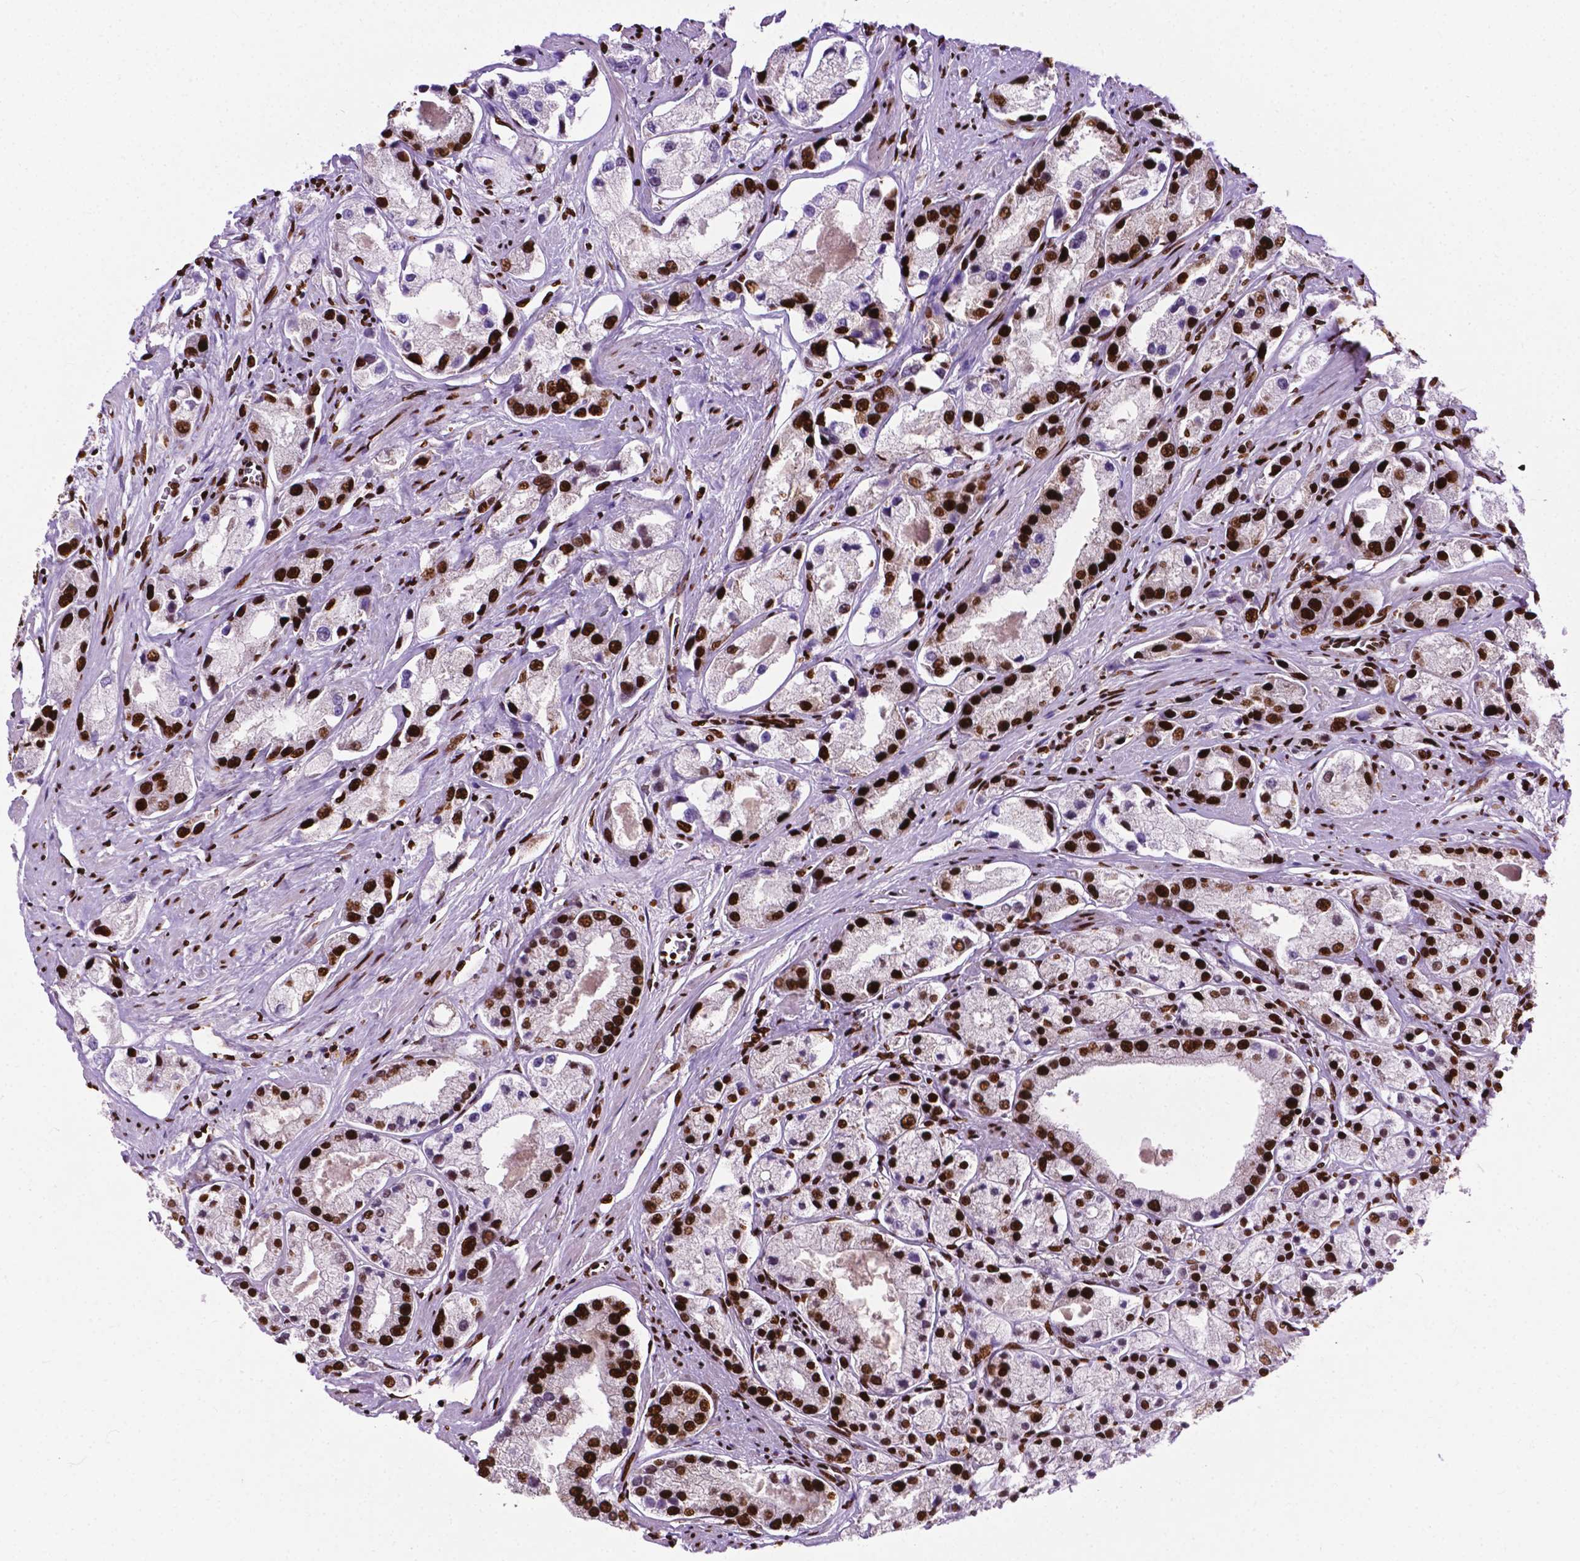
{"staining": {"intensity": "strong", "quantity": ">75%", "location": "nuclear"}, "tissue": "prostate cancer", "cell_type": "Tumor cells", "image_type": "cancer", "snomed": [{"axis": "morphology", "description": "Adenocarcinoma, High grade"}, {"axis": "topography", "description": "Prostate"}], "caption": "Tumor cells display strong nuclear expression in approximately >75% of cells in high-grade adenocarcinoma (prostate).", "gene": "SMIM5", "patient": {"sex": "male", "age": 67}}